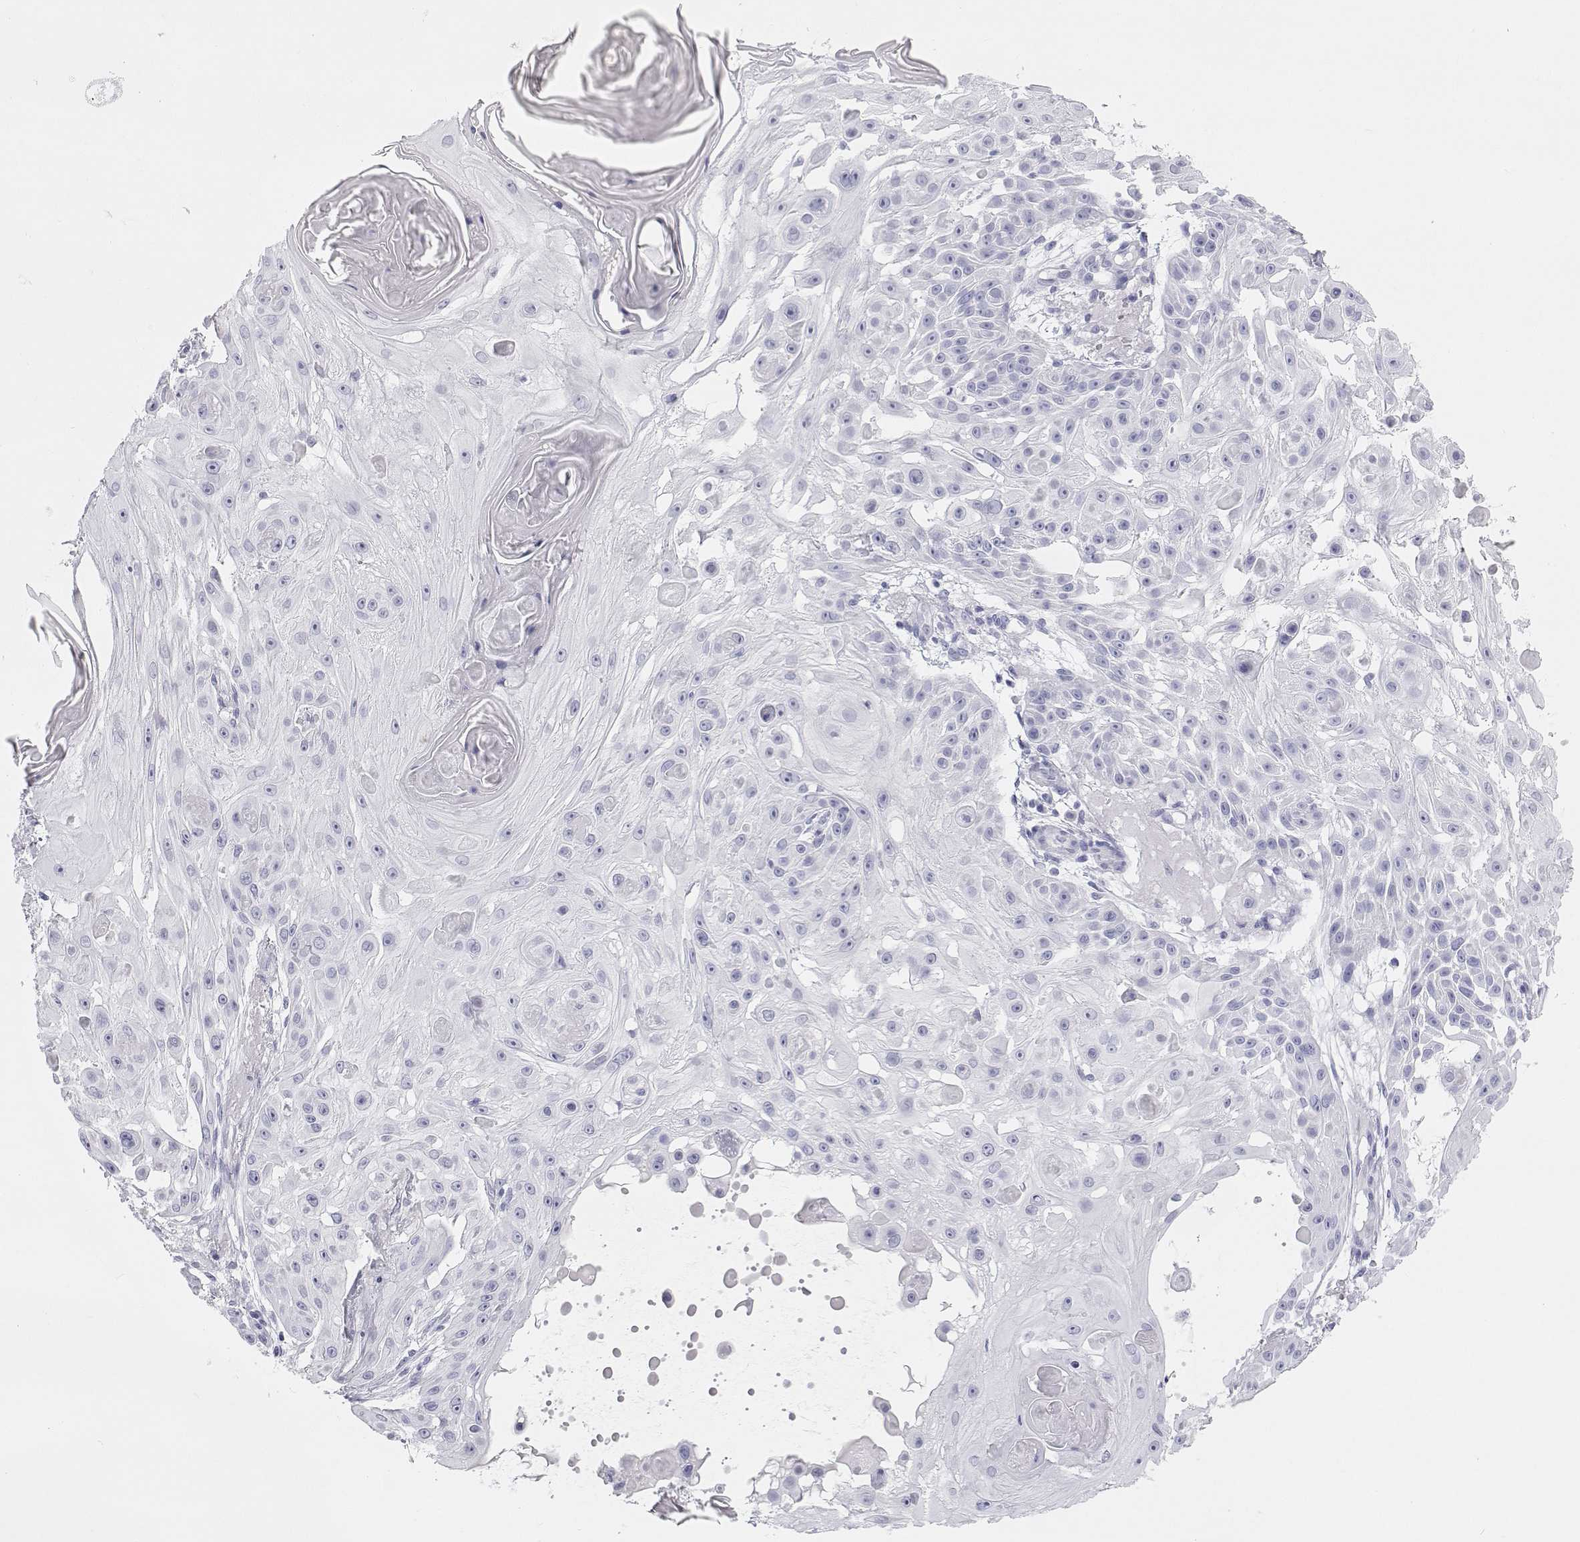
{"staining": {"intensity": "negative", "quantity": "none", "location": "none"}, "tissue": "skin cancer", "cell_type": "Tumor cells", "image_type": "cancer", "snomed": [{"axis": "morphology", "description": "Squamous cell carcinoma, NOS"}, {"axis": "topography", "description": "Skin"}], "caption": "DAB (3,3'-diaminobenzidine) immunohistochemical staining of skin cancer exhibits no significant expression in tumor cells.", "gene": "SFTPB", "patient": {"sex": "male", "age": 91}}